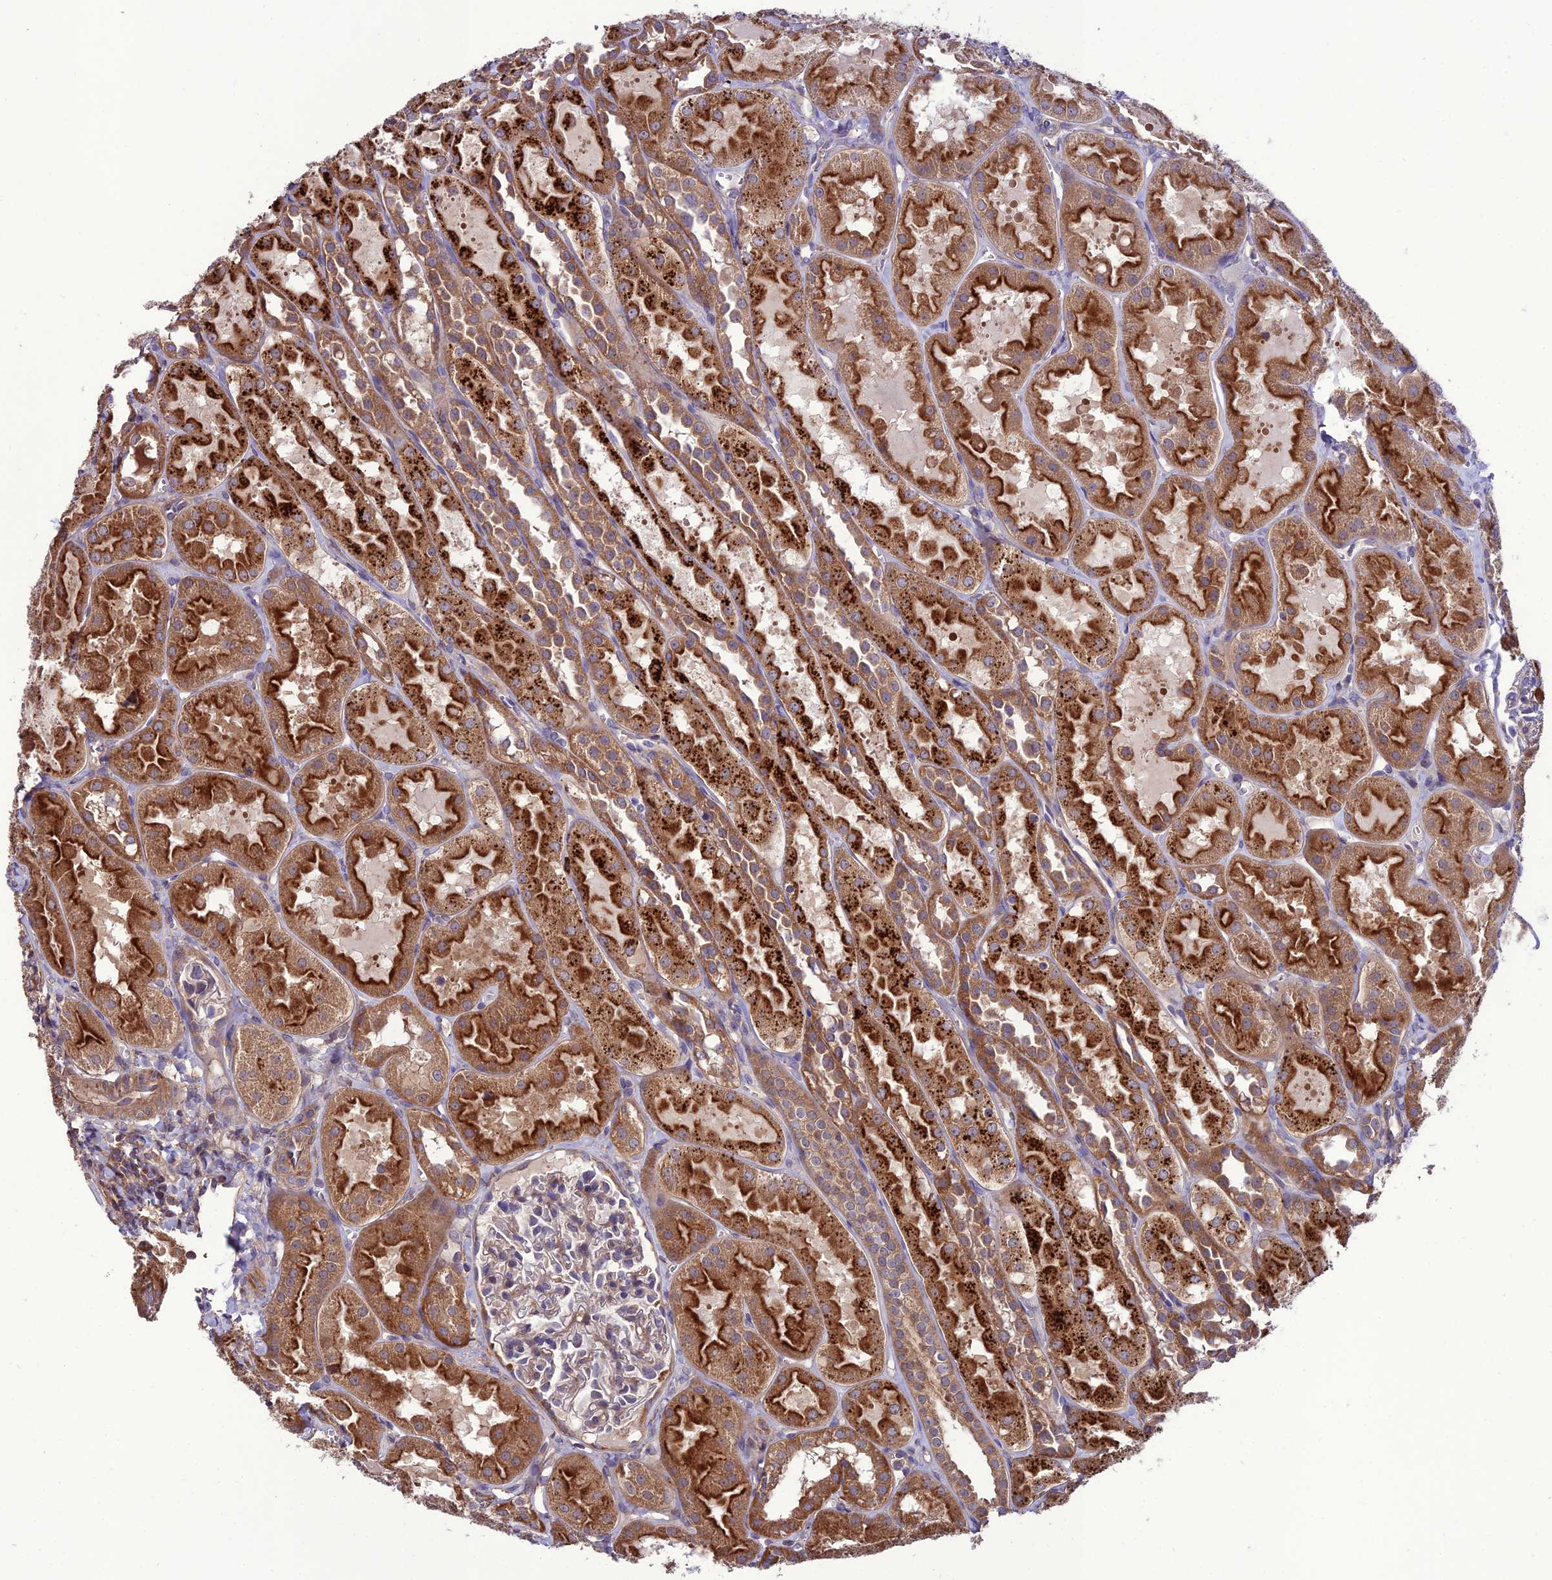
{"staining": {"intensity": "weak", "quantity": "25%-75%", "location": "cytoplasmic/membranous"}, "tissue": "kidney", "cell_type": "Cells in glomeruli", "image_type": "normal", "snomed": [{"axis": "morphology", "description": "Normal tissue, NOS"}, {"axis": "topography", "description": "Kidney"}, {"axis": "topography", "description": "Urinary bladder"}], "caption": "About 25%-75% of cells in glomeruli in unremarkable kidney show weak cytoplasmic/membranous protein expression as visualized by brown immunohistochemical staining.", "gene": "PPIL3", "patient": {"sex": "male", "age": 16}}